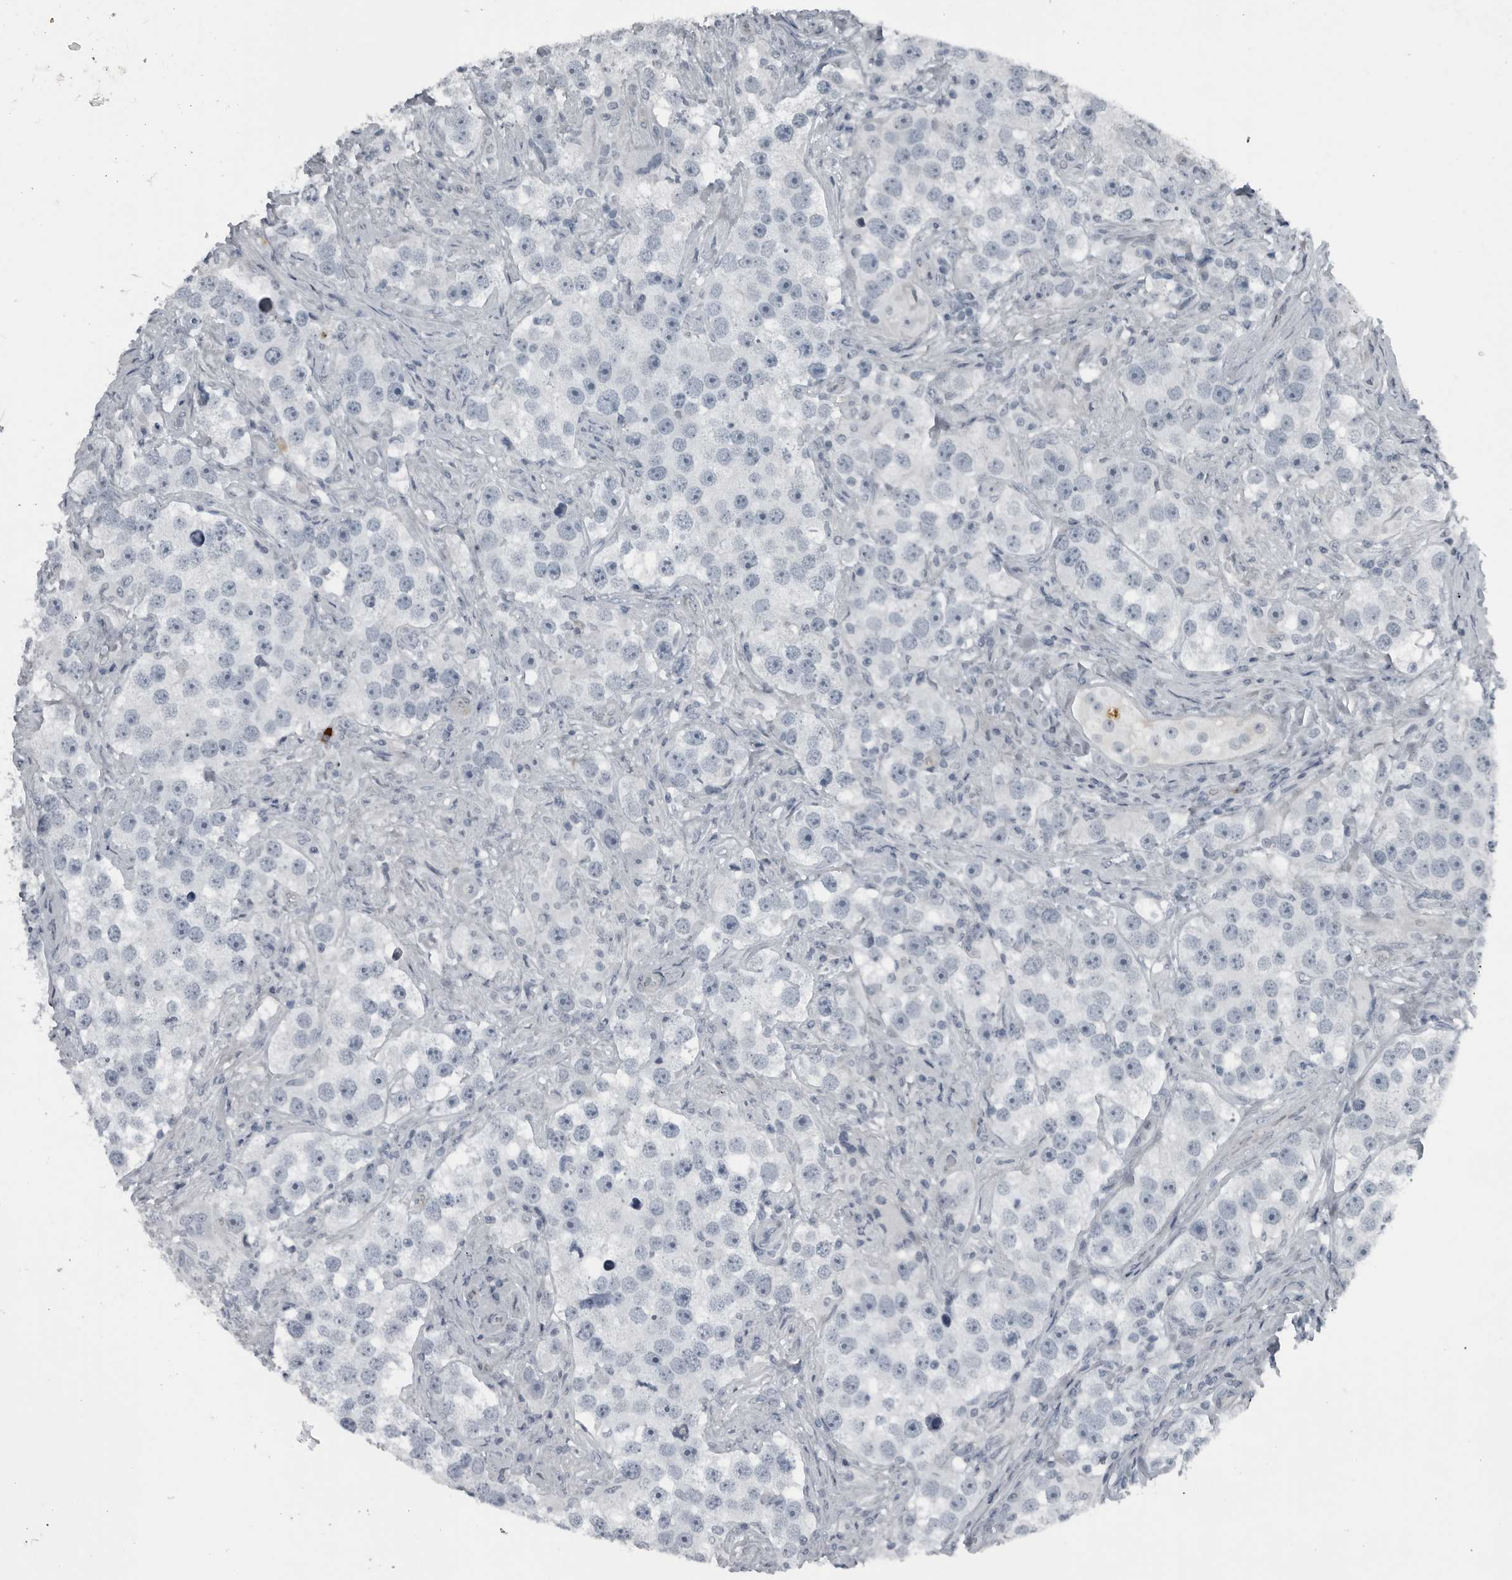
{"staining": {"intensity": "negative", "quantity": "none", "location": "none"}, "tissue": "testis cancer", "cell_type": "Tumor cells", "image_type": "cancer", "snomed": [{"axis": "morphology", "description": "Seminoma, NOS"}, {"axis": "topography", "description": "Testis"}], "caption": "Seminoma (testis) stained for a protein using immunohistochemistry demonstrates no staining tumor cells.", "gene": "GAK", "patient": {"sex": "male", "age": 49}}